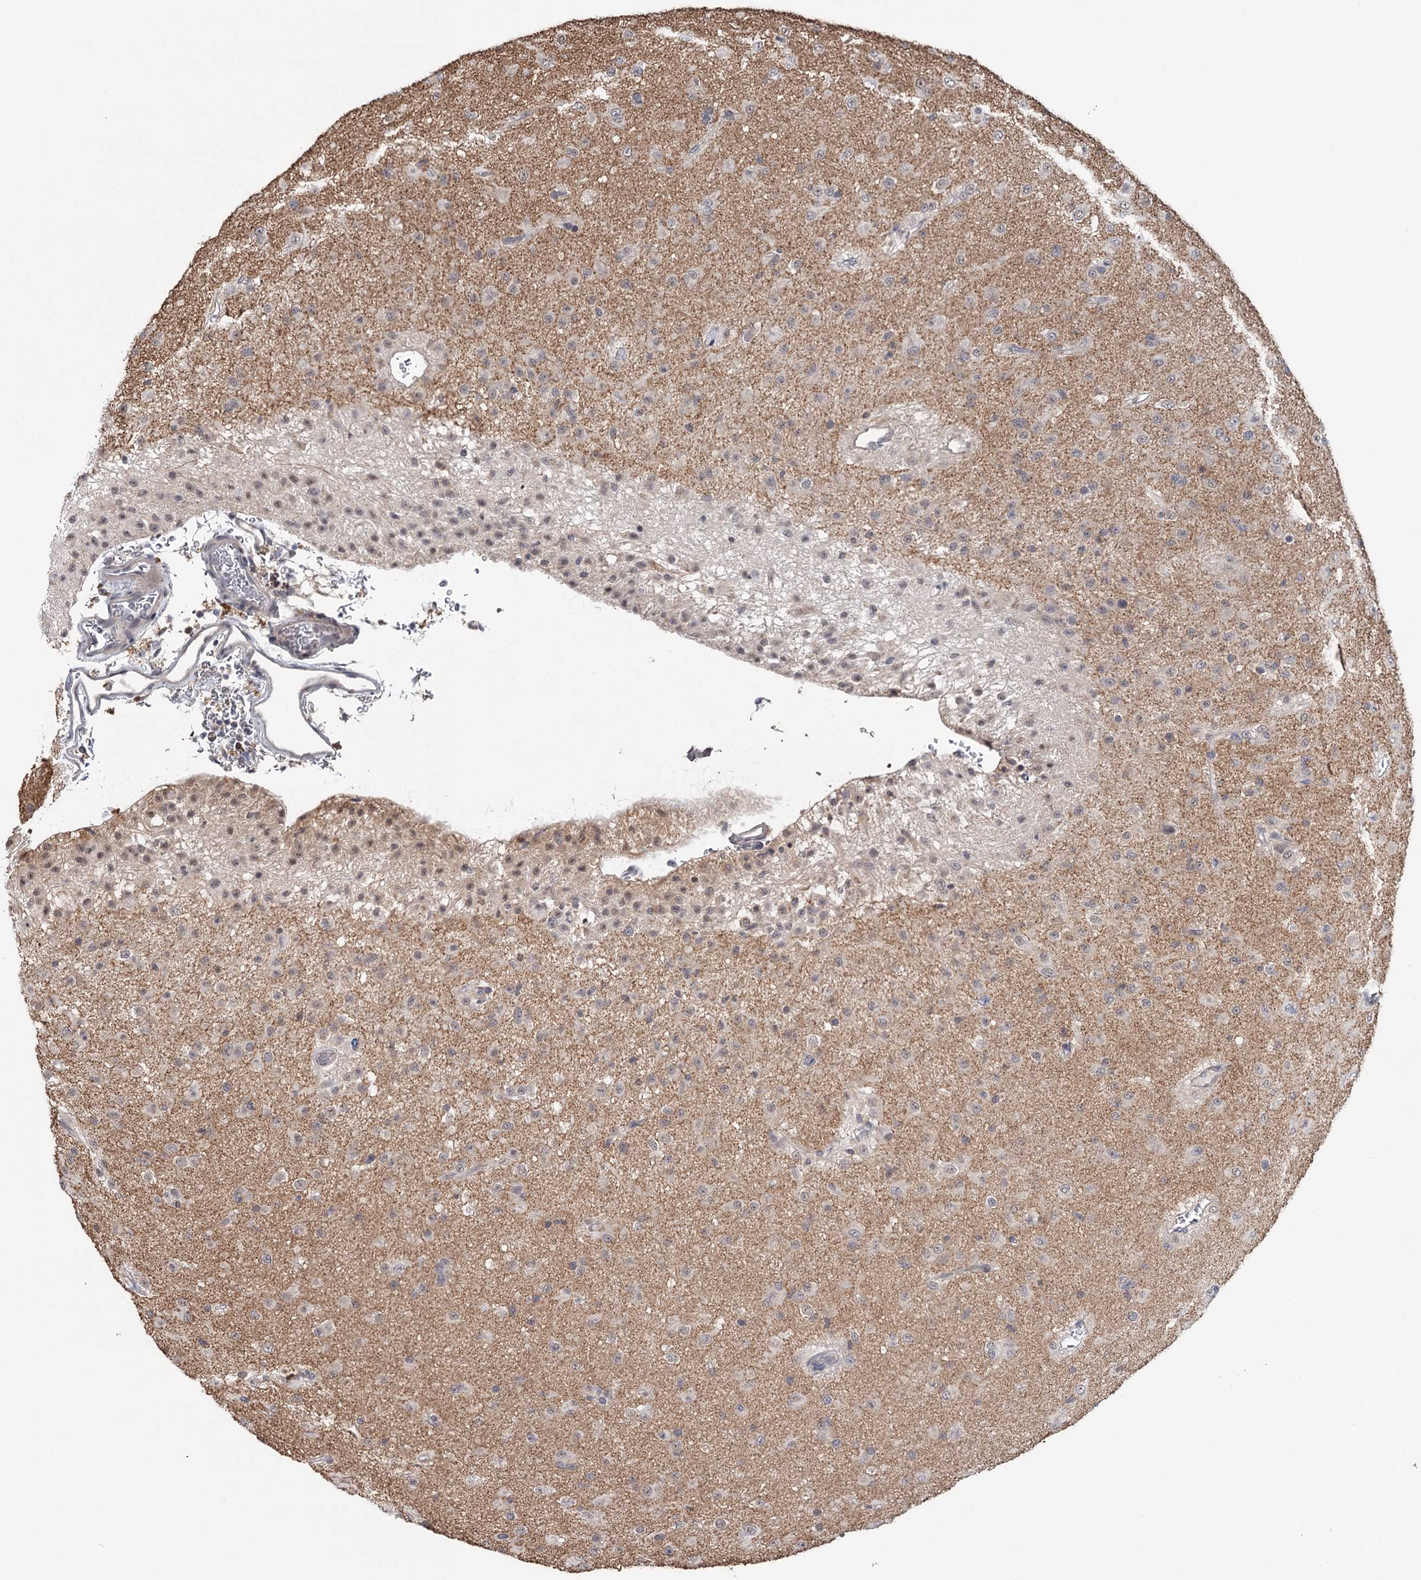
{"staining": {"intensity": "weak", "quantity": "<25%", "location": "nuclear"}, "tissue": "glioma", "cell_type": "Tumor cells", "image_type": "cancer", "snomed": [{"axis": "morphology", "description": "Glioma, malignant, Low grade"}, {"axis": "topography", "description": "Brain"}], "caption": "This is an immunohistochemistry image of human malignant glioma (low-grade). There is no expression in tumor cells.", "gene": "GTSF1", "patient": {"sex": "male", "age": 65}}